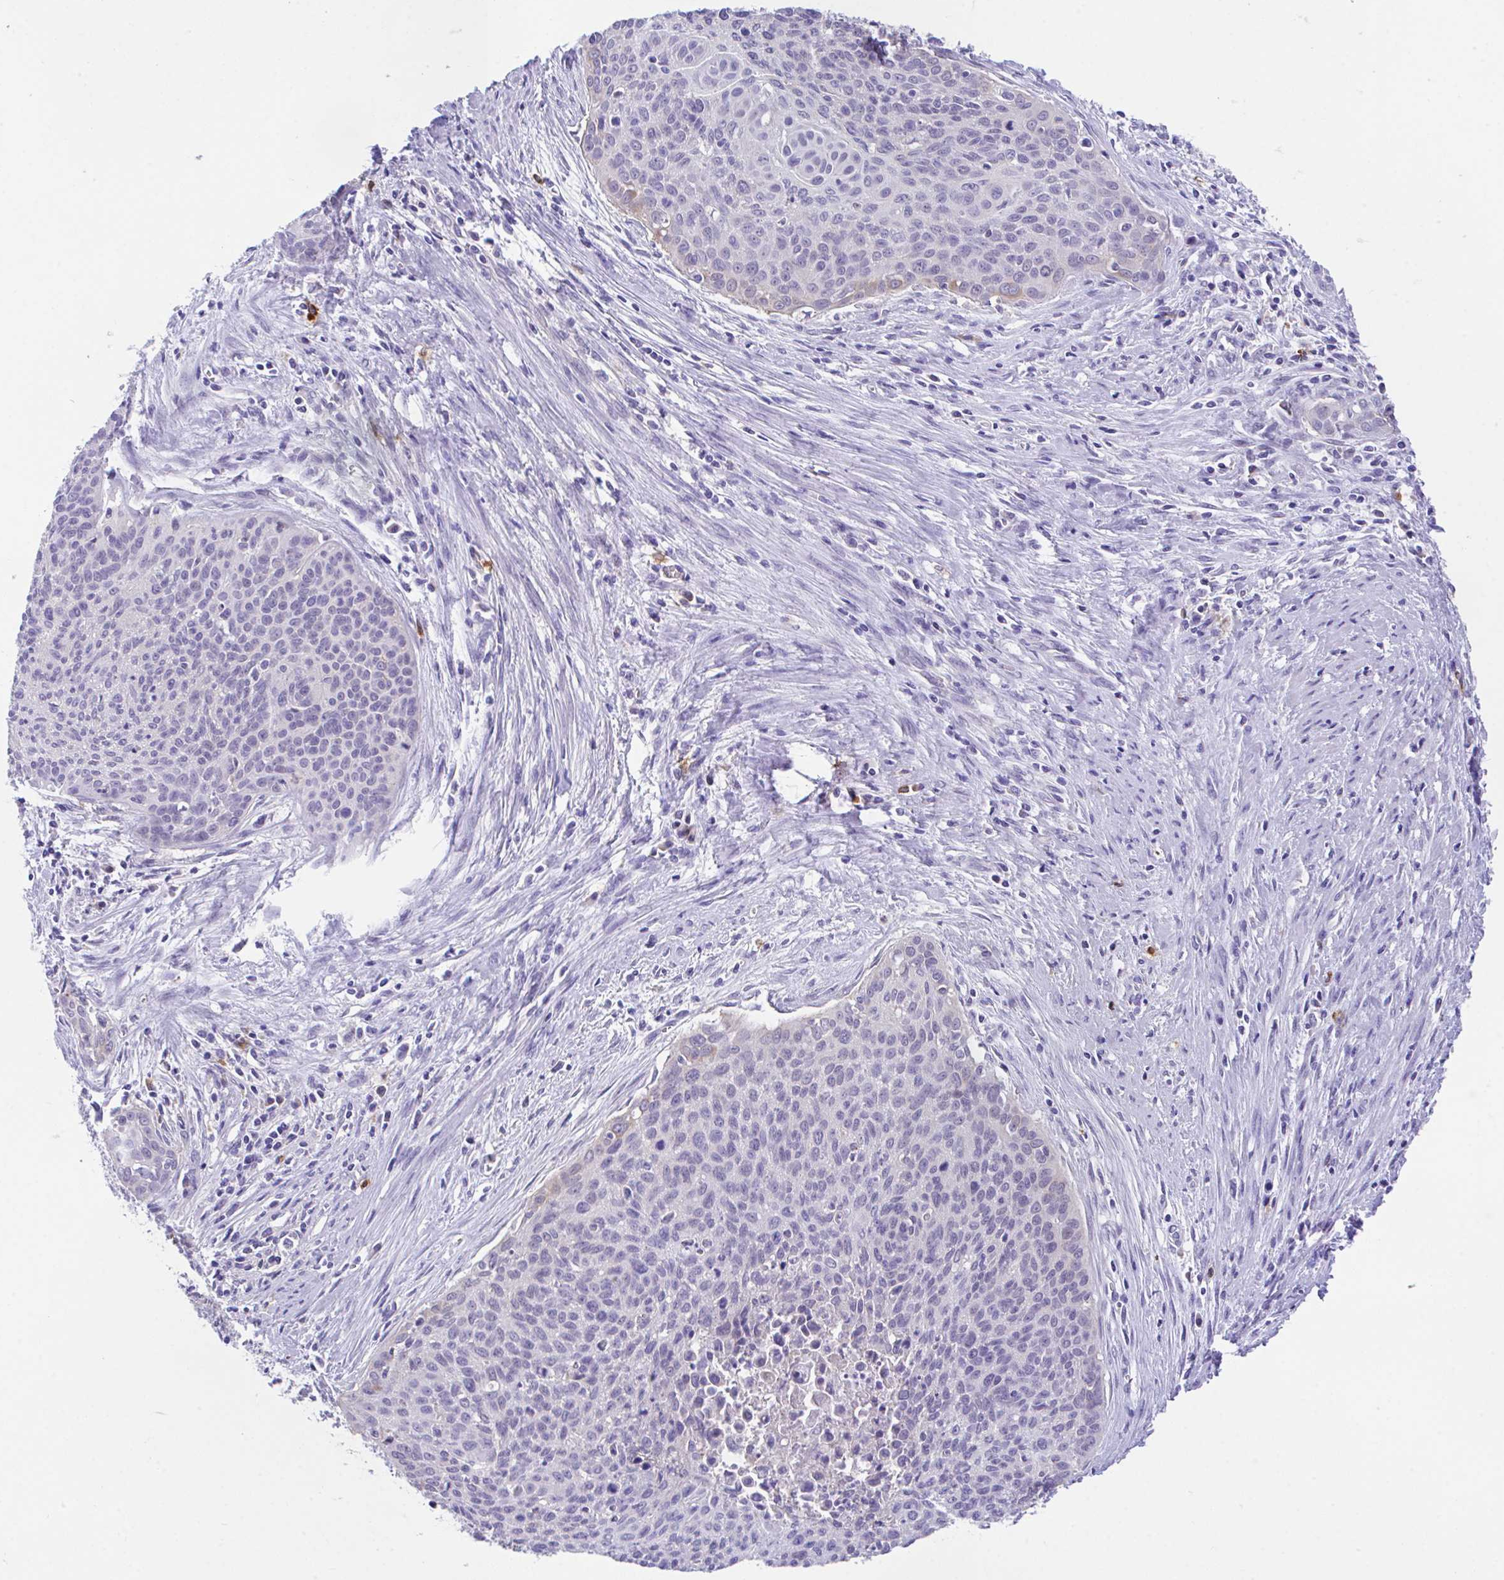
{"staining": {"intensity": "negative", "quantity": "none", "location": "none"}, "tissue": "cervical cancer", "cell_type": "Tumor cells", "image_type": "cancer", "snomed": [{"axis": "morphology", "description": "Squamous cell carcinoma, NOS"}, {"axis": "topography", "description": "Cervix"}], "caption": "There is no significant staining in tumor cells of cervical squamous cell carcinoma.", "gene": "HOXB4", "patient": {"sex": "female", "age": 55}}